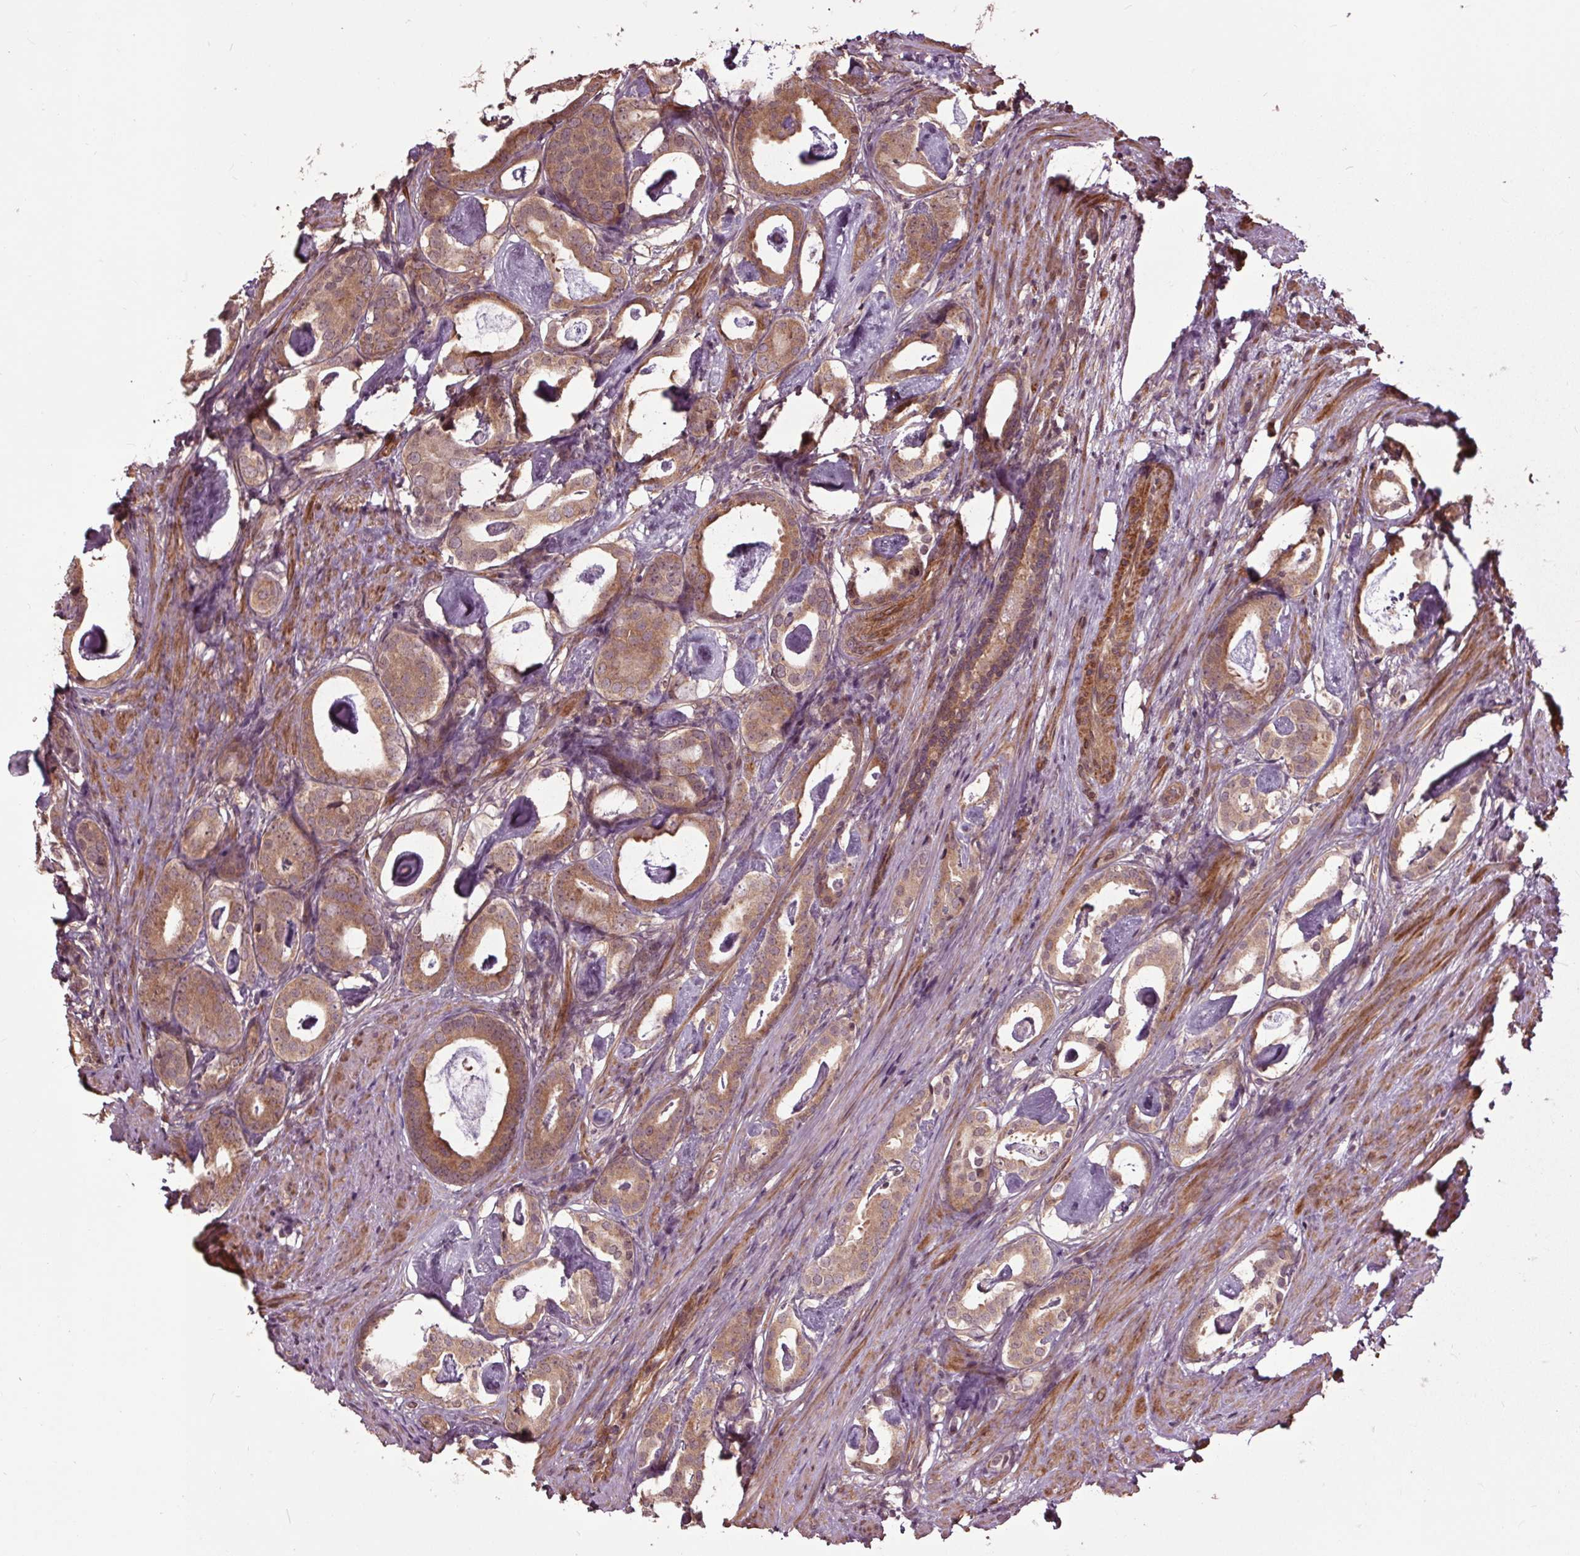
{"staining": {"intensity": "moderate", "quantity": ">75%", "location": "cytoplasmic/membranous"}, "tissue": "prostate cancer", "cell_type": "Tumor cells", "image_type": "cancer", "snomed": [{"axis": "morphology", "description": "Adenocarcinoma, Low grade"}, {"axis": "topography", "description": "Prostate and seminal vesicle, NOS"}], "caption": "The micrograph reveals a brown stain indicating the presence of a protein in the cytoplasmic/membranous of tumor cells in prostate adenocarcinoma (low-grade).", "gene": "CEP95", "patient": {"sex": "male", "age": 71}}